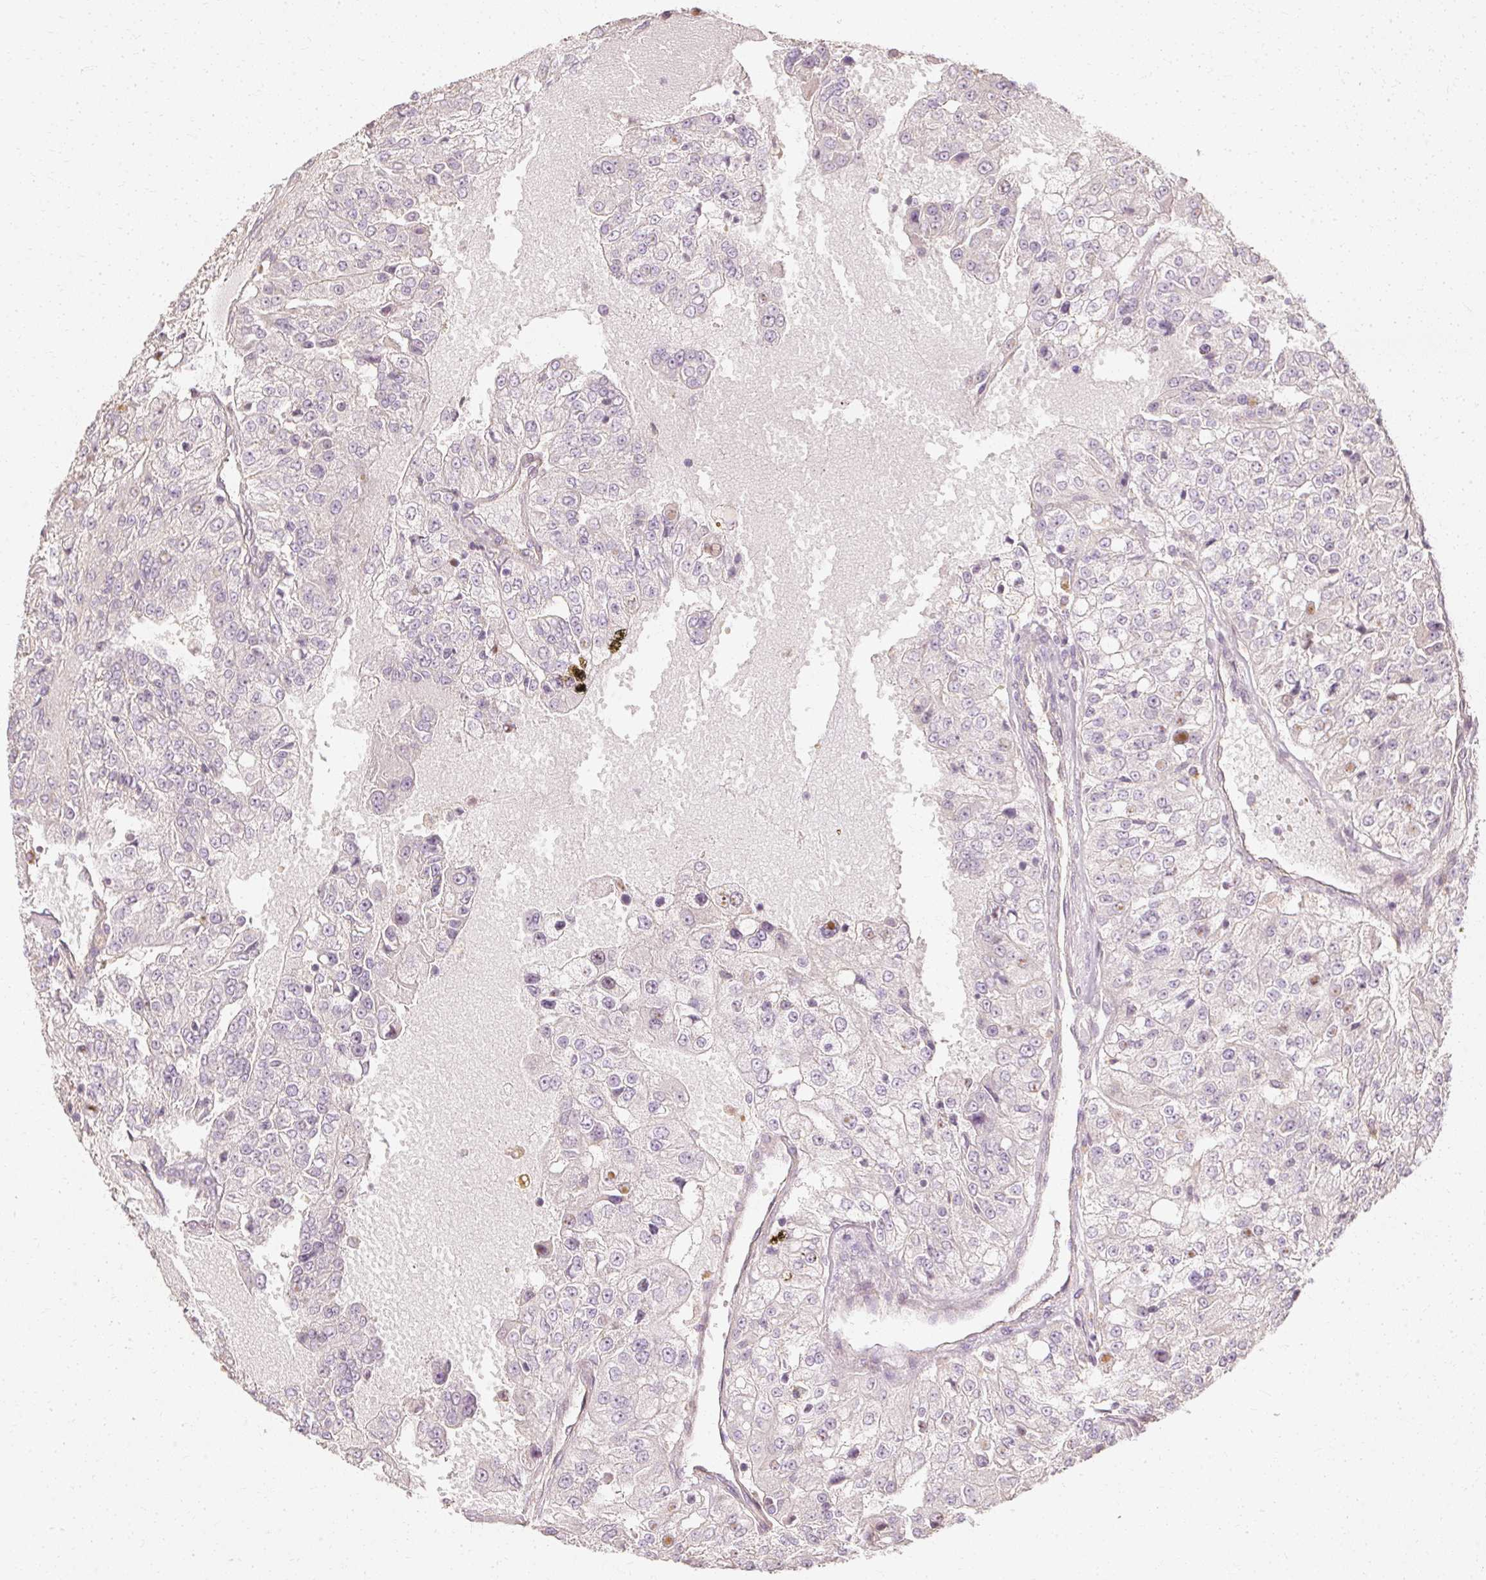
{"staining": {"intensity": "negative", "quantity": "none", "location": "none"}, "tissue": "renal cancer", "cell_type": "Tumor cells", "image_type": "cancer", "snomed": [{"axis": "morphology", "description": "Adenocarcinoma, NOS"}, {"axis": "topography", "description": "Kidney"}], "caption": "IHC of renal adenocarcinoma shows no positivity in tumor cells.", "gene": "GNAQ", "patient": {"sex": "female", "age": 63}}